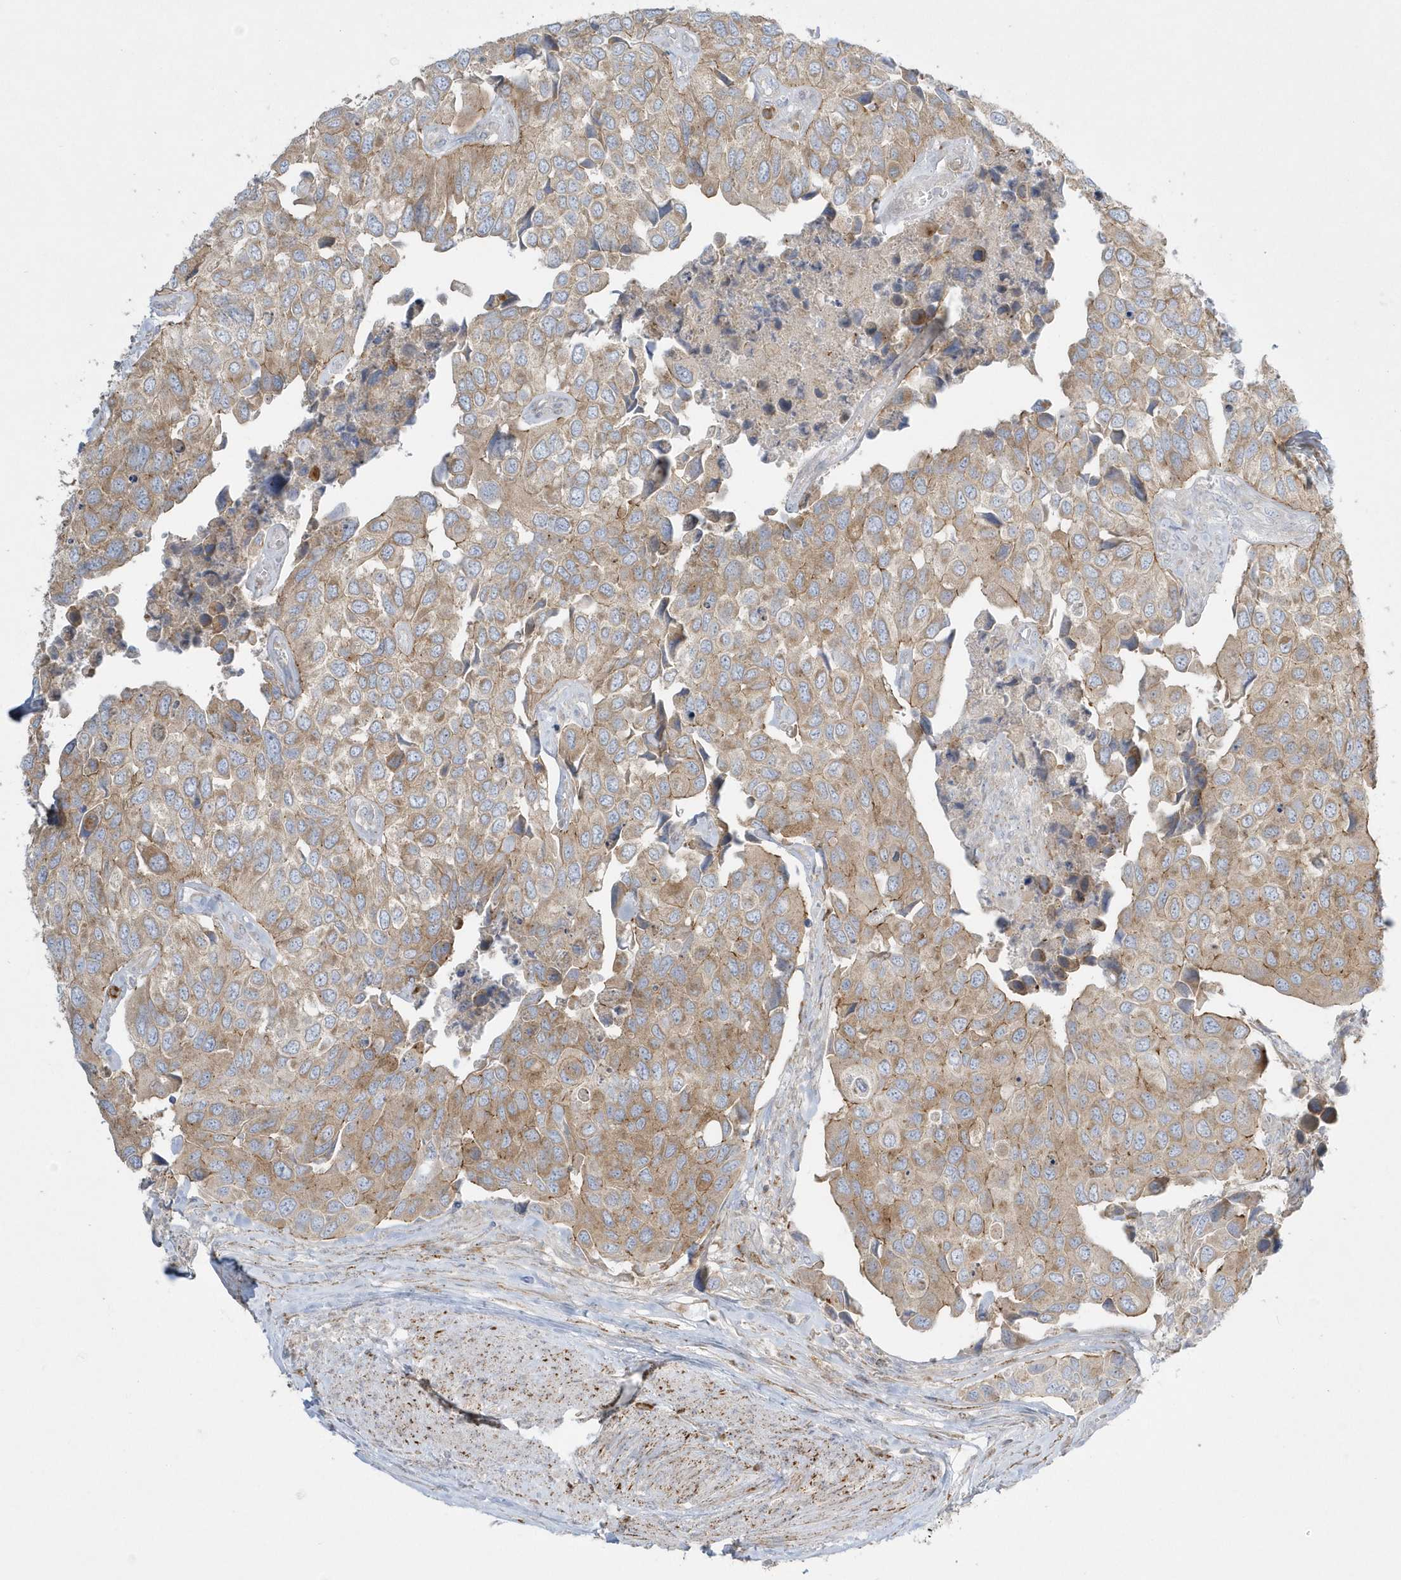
{"staining": {"intensity": "moderate", "quantity": ">75%", "location": "cytoplasmic/membranous"}, "tissue": "urothelial cancer", "cell_type": "Tumor cells", "image_type": "cancer", "snomed": [{"axis": "morphology", "description": "Urothelial carcinoma, High grade"}, {"axis": "topography", "description": "Urinary bladder"}], "caption": "Urothelial carcinoma (high-grade) tissue demonstrates moderate cytoplasmic/membranous staining in approximately >75% of tumor cells, visualized by immunohistochemistry.", "gene": "DNAJC18", "patient": {"sex": "male", "age": 74}}